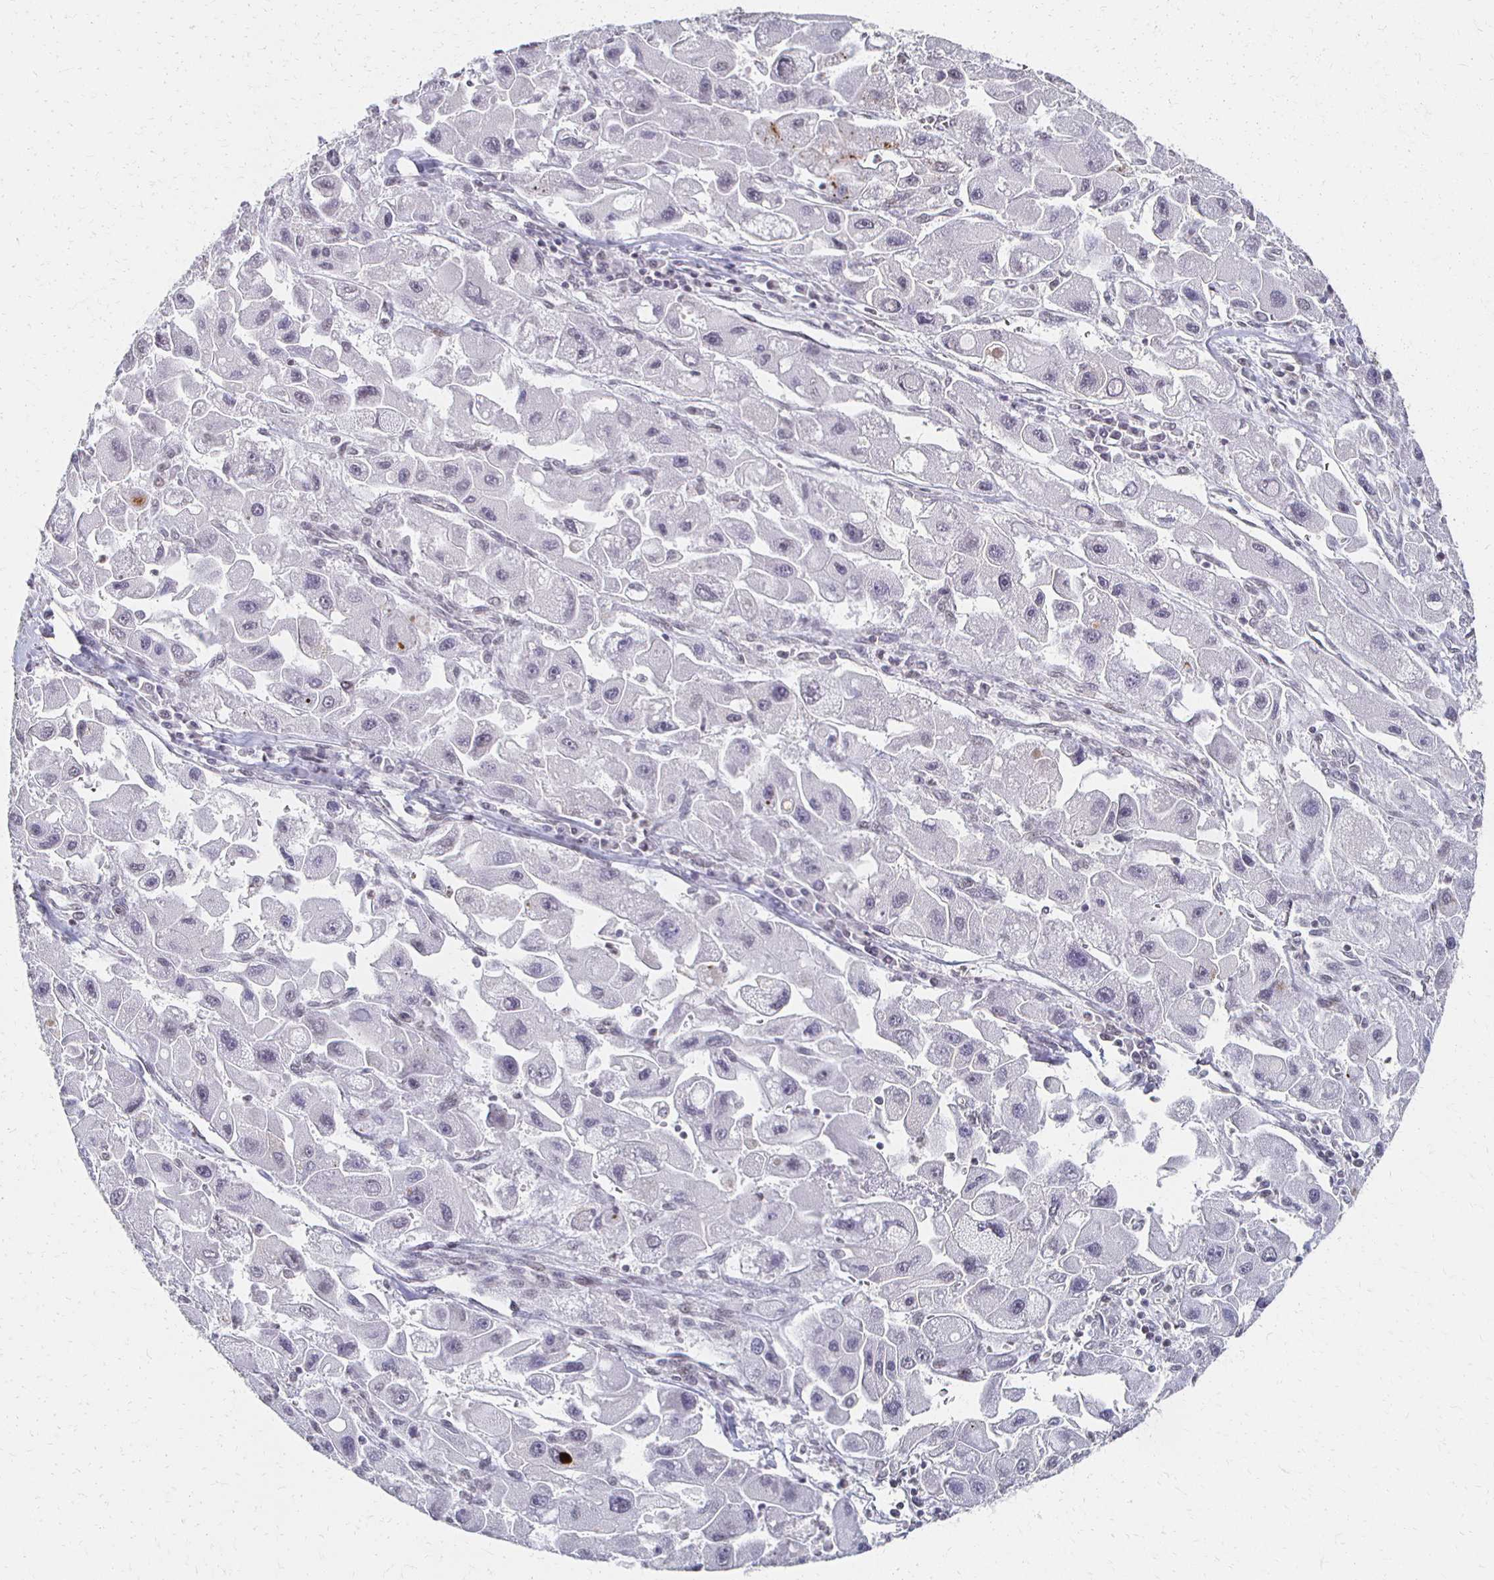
{"staining": {"intensity": "negative", "quantity": "none", "location": "none"}, "tissue": "liver cancer", "cell_type": "Tumor cells", "image_type": "cancer", "snomed": [{"axis": "morphology", "description": "Carcinoma, Hepatocellular, NOS"}, {"axis": "topography", "description": "Liver"}], "caption": "Liver cancer stained for a protein using immunohistochemistry shows no expression tumor cells.", "gene": "DAB1", "patient": {"sex": "male", "age": 24}}